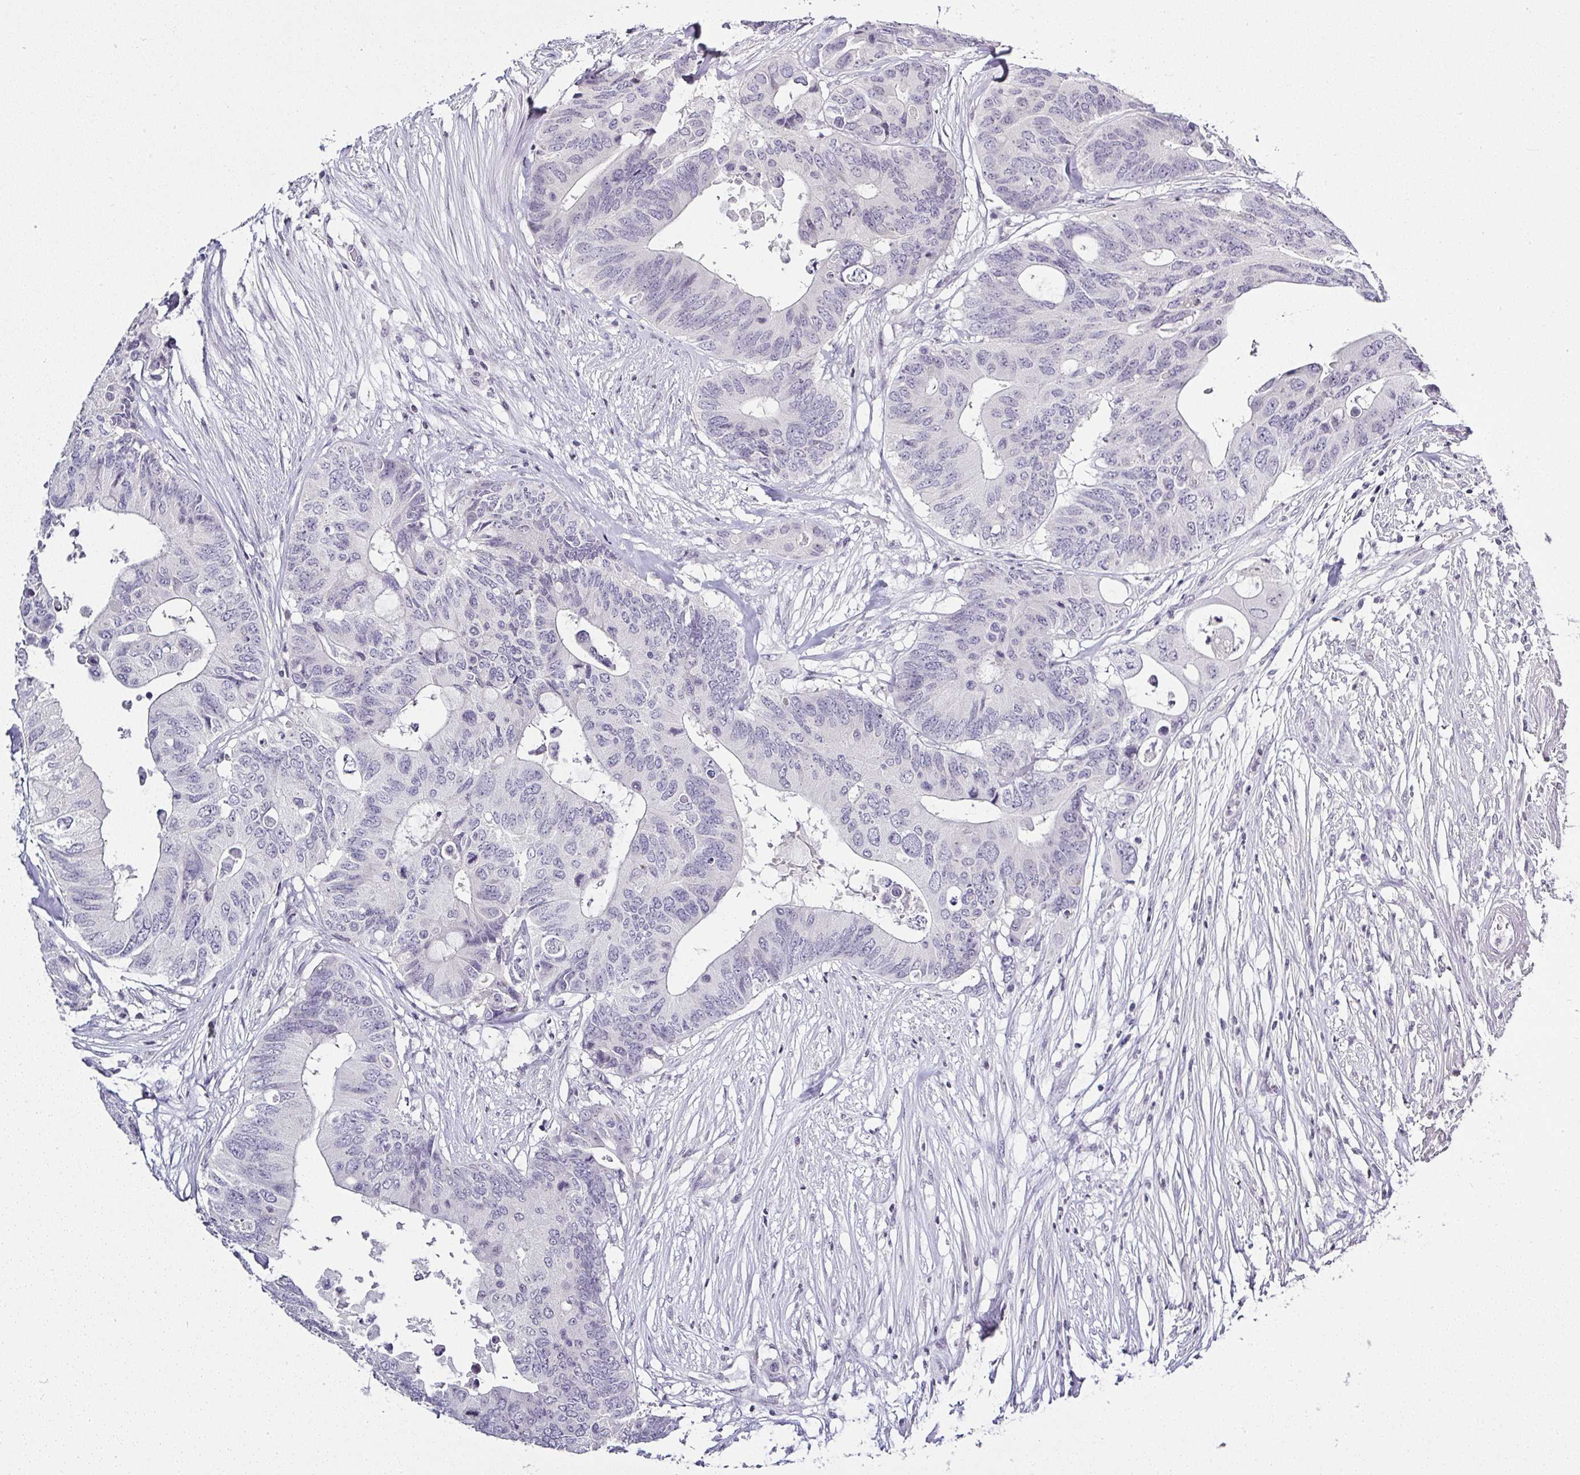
{"staining": {"intensity": "negative", "quantity": "none", "location": "none"}, "tissue": "colorectal cancer", "cell_type": "Tumor cells", "image_type": "cancer", "snomed": [{"axis": "morphology", "description": "Adenocarcinoma, NOS"}, {"axis": "topography", "description": "Colon"}], "caption": "Tumor cells are negative for brown protein staining in adenocarcinoma (colorectal).", "gene": "SERPINB3", "patient": {"sex": "male", "age": 71}}